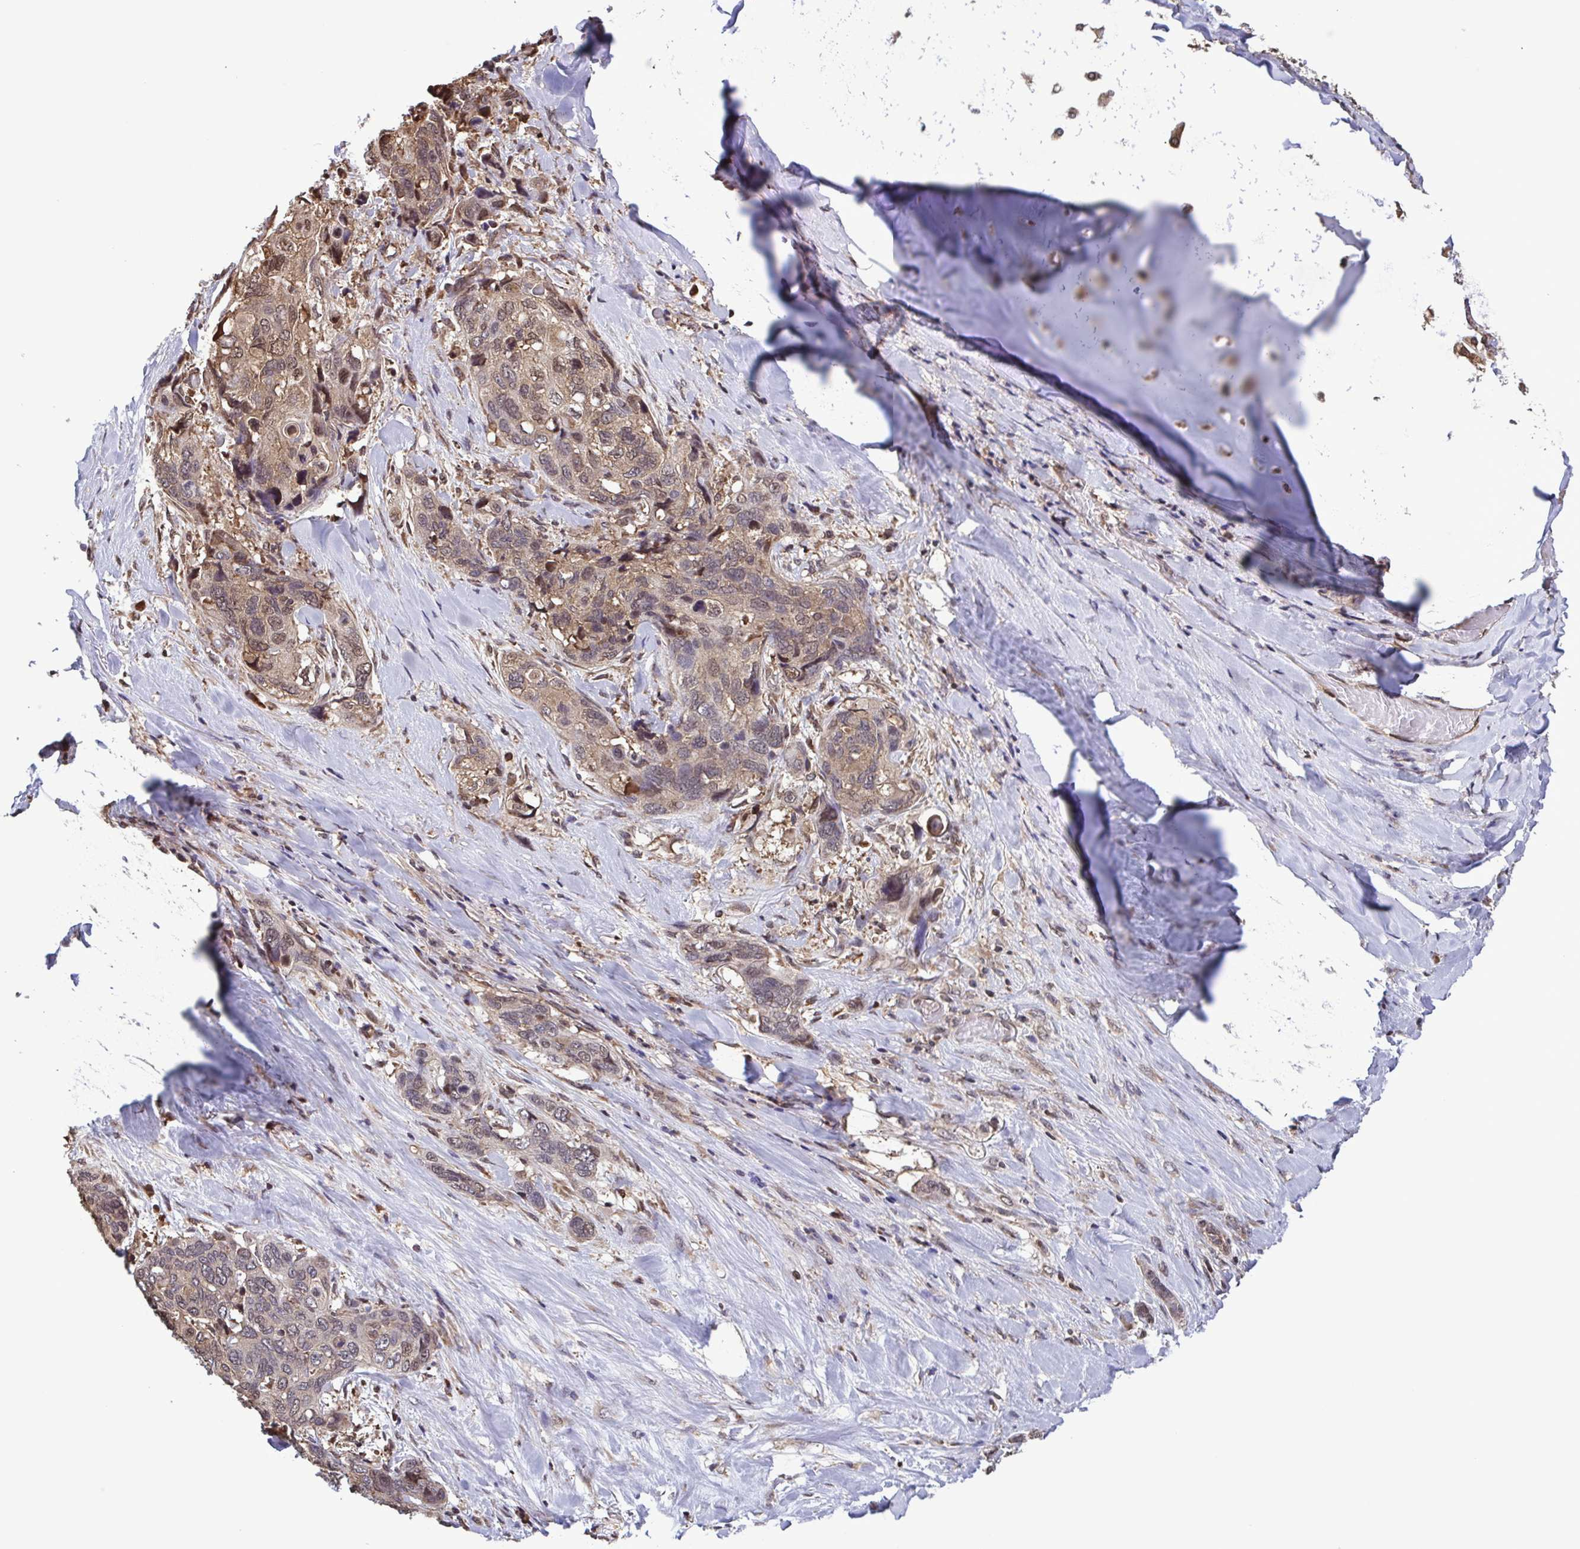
{"staining": {"intensity": "weak", "quantity": "25%-75%", "location": "cytoplasmic/membranous,nuclear"}, "tissue": "lung cancer", "cell_type": "Tumor cells", "image_type": "cancer", "snomed": [{"axis": "morphology", "description": "Squamous cell carcinoma, NOS"}, {"axis": "morphology", "description": "Squamous cell carcinoma, metastatic, NOS"}, {"axis": "topography", "description": "Lymph node"}, {"axis": "topography", "description": "Lung"}], "caption": "A high-resolution photomicrograph shows IHC staining of lung cancer, which displays weak cytoplasmic/membranous and nuclear positivity in about 25%-75% of tumor cells.", "gene": "SEC63", "patient": {"sex": "male", "age": 41}}